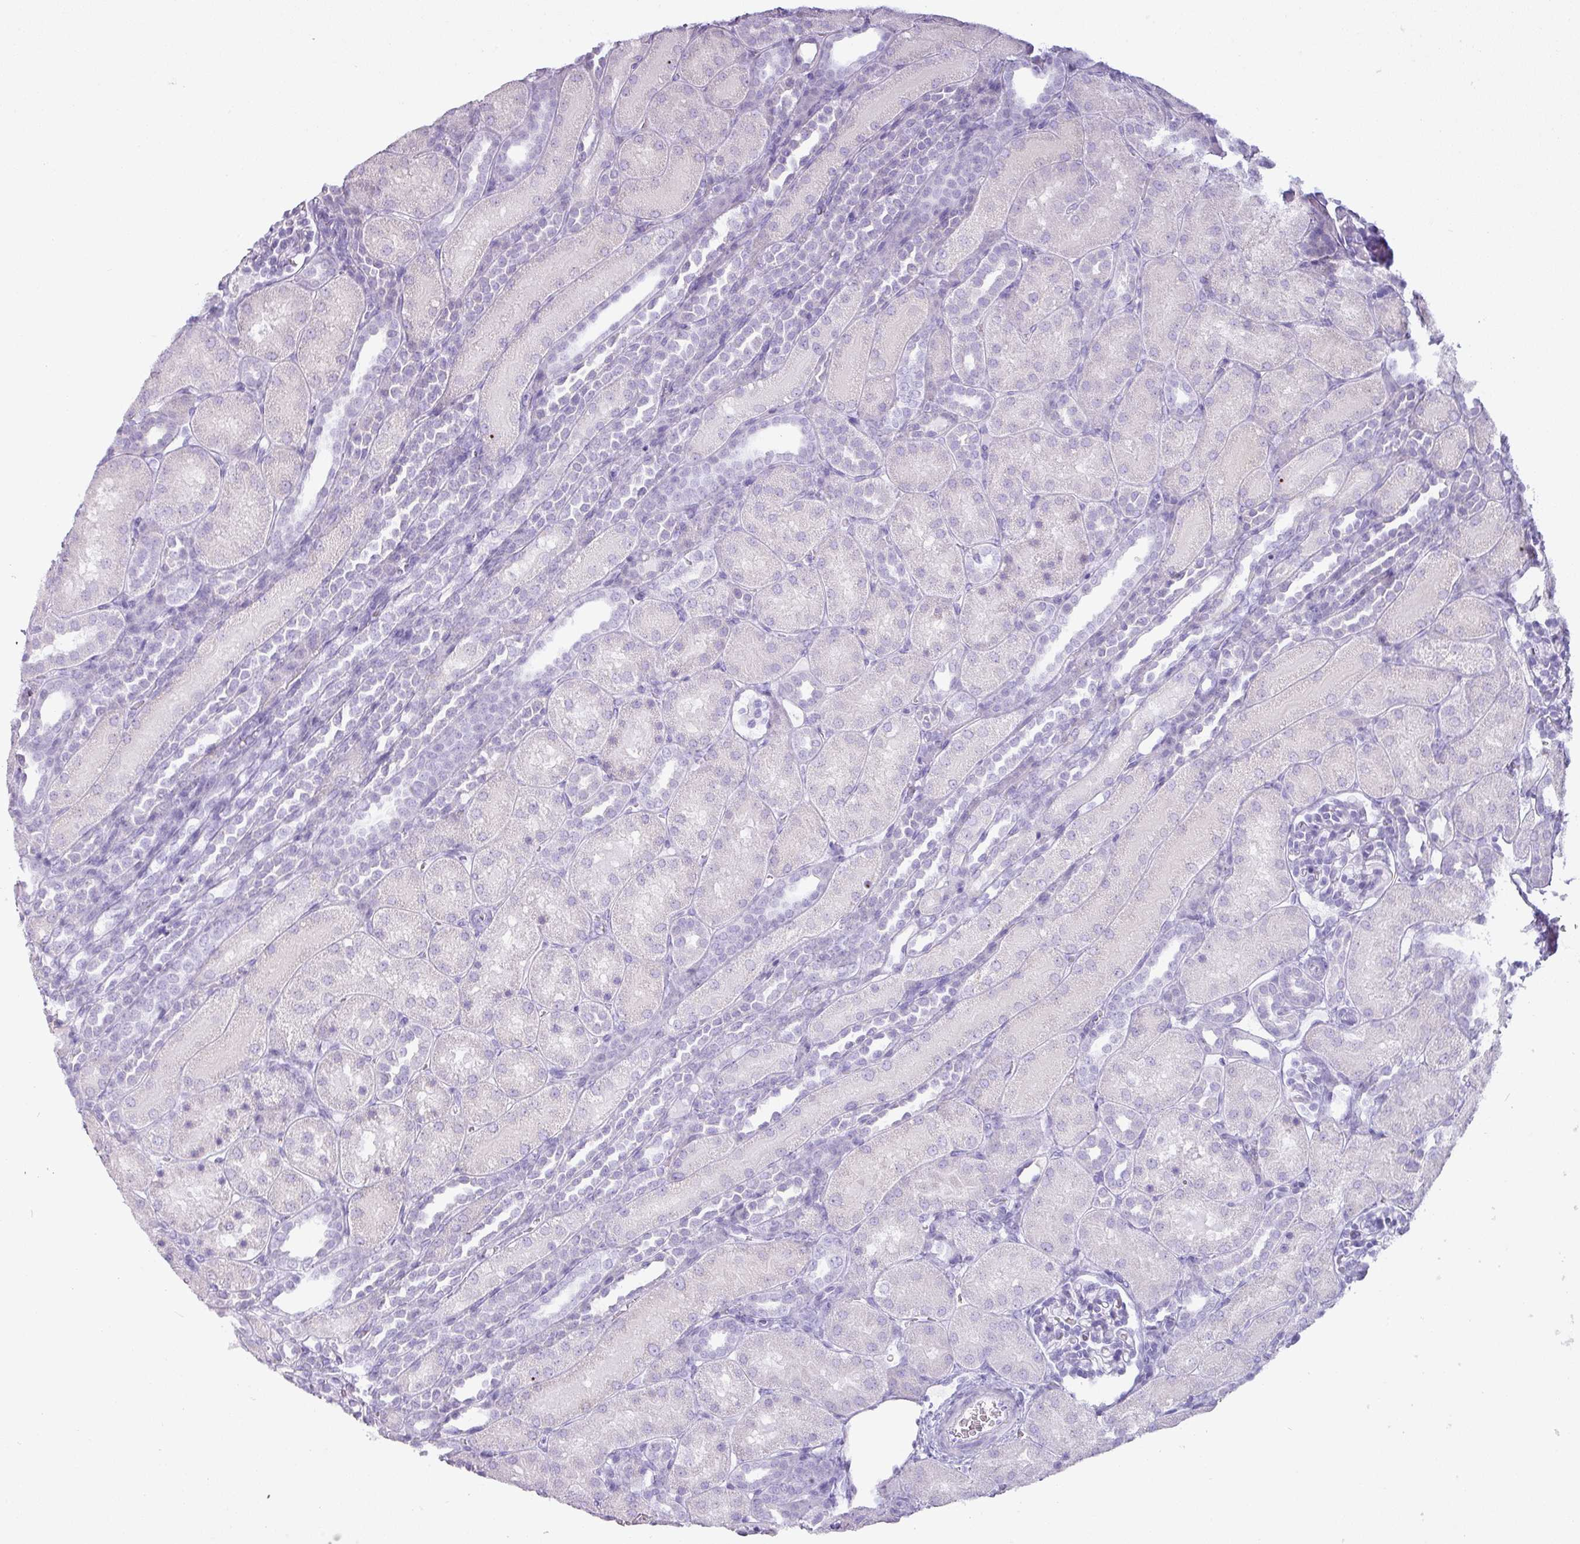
{"staining": {"intensity": "negative", "quantity": "none", "location": "none"}, "tissue": "kidney", "cell_type": "Cells in glomeruli", "image_type": "normal", "snomed": [{"axis": "morphology", "description": "Normal tissue, NOS"}, {"axis": "topography", "description": "Kidney"}], "caption": "Immunohistochemistry (IHC) of unremarkable human kidney demonstrates no staining in cells in glomeruli. (DAB immunohistochemistry visualized using brightfield microscopy, high magnification).", "gene": "PGA3", "patient": {"sex": "male", "age": 1}}